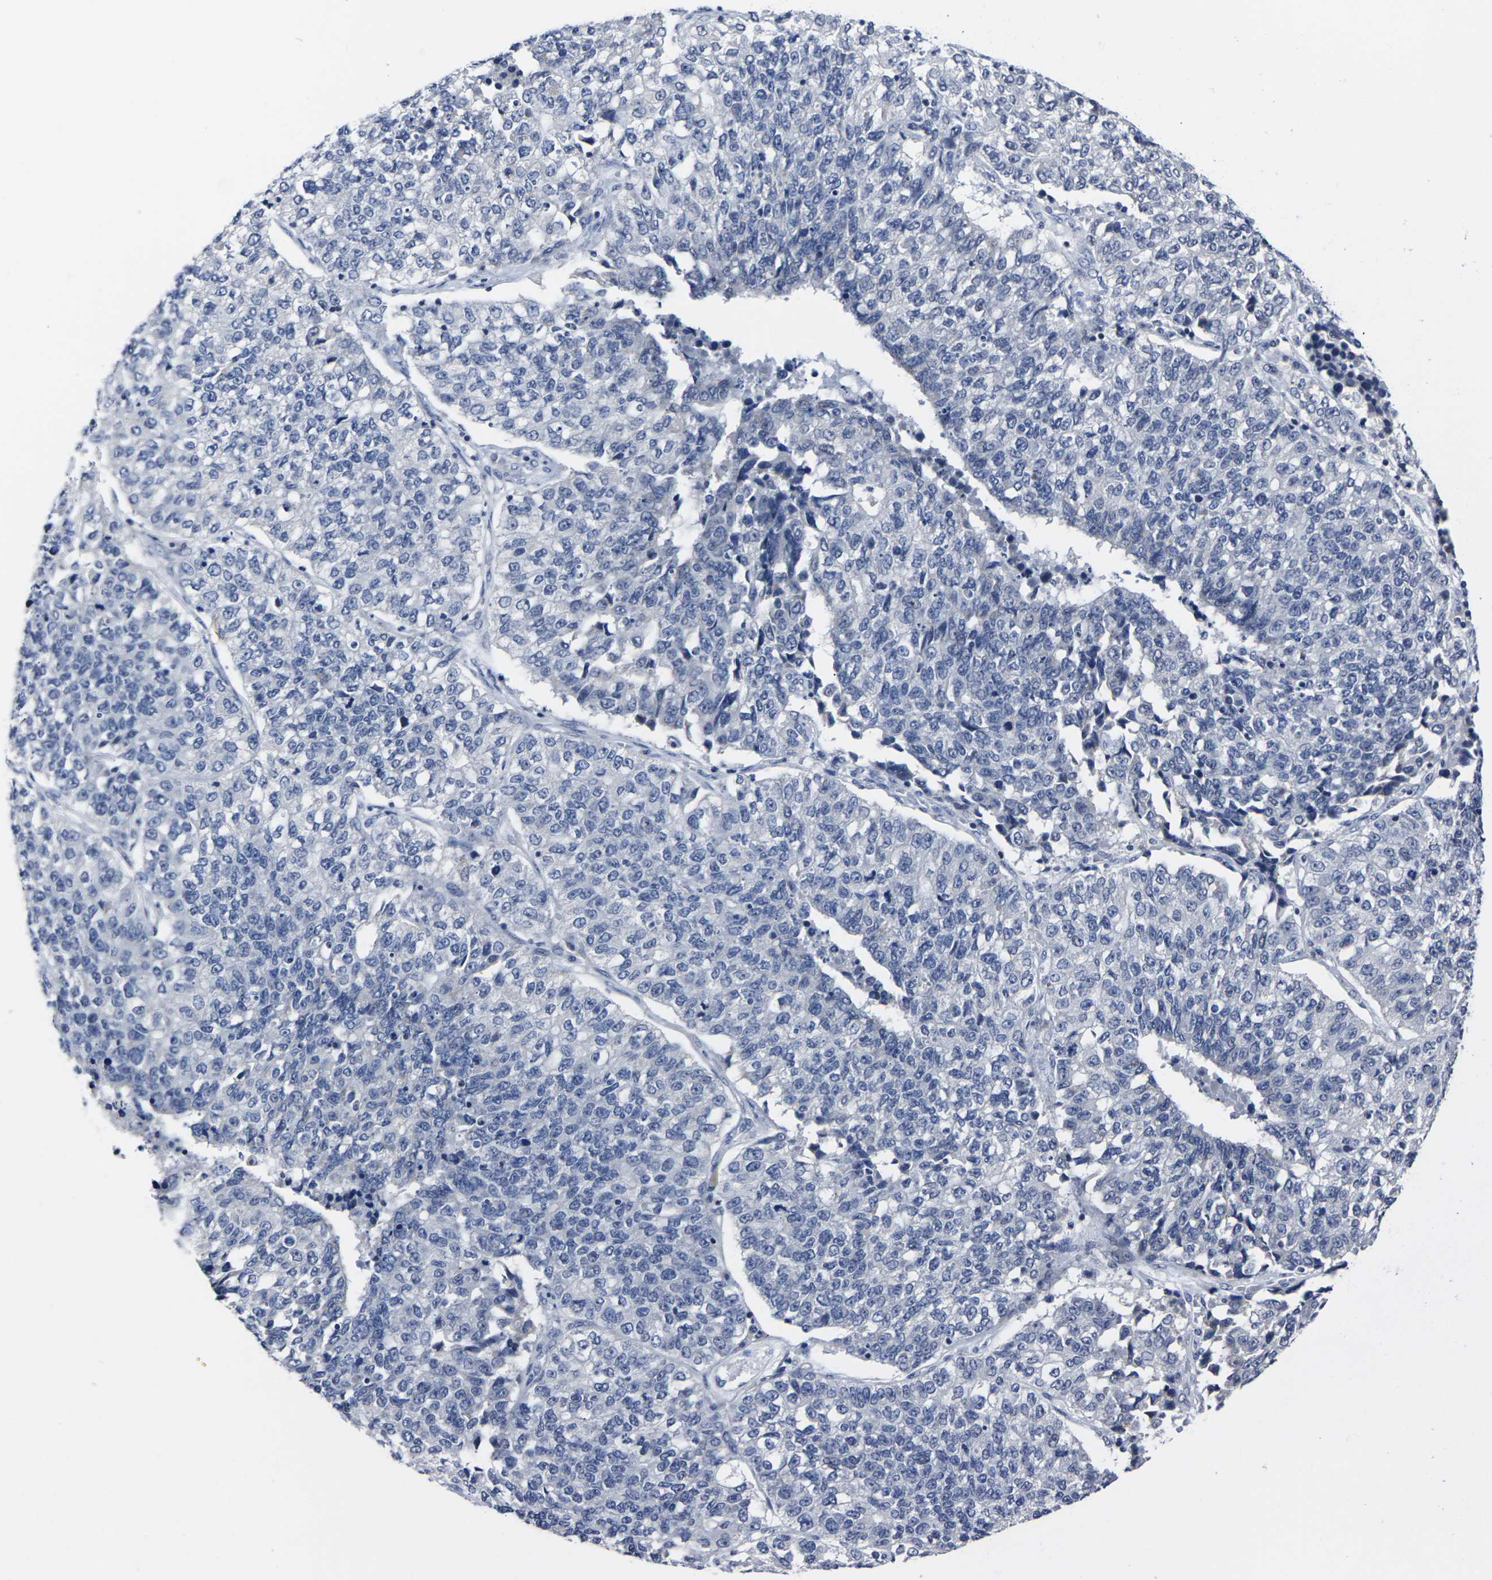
{"staining": {"intensity": "negative", "quantity": "none", "location": "none"}, "tissue": "lung cancer", "cell_type": "Tumor cells", "image_type": "cancer", "snomed": [{"axis": "morphology", "description": "Adenocarcinoma, NOS"}, {"axis": "topography", "description": "Lung"}], "caption": "This is an immunohistochemistry histopathology image of human adenocarcinoma (lung). There is no expression in tumor cells.", "gene": "MSANTD4", "patient": {"sex": "male", "age": 49}}